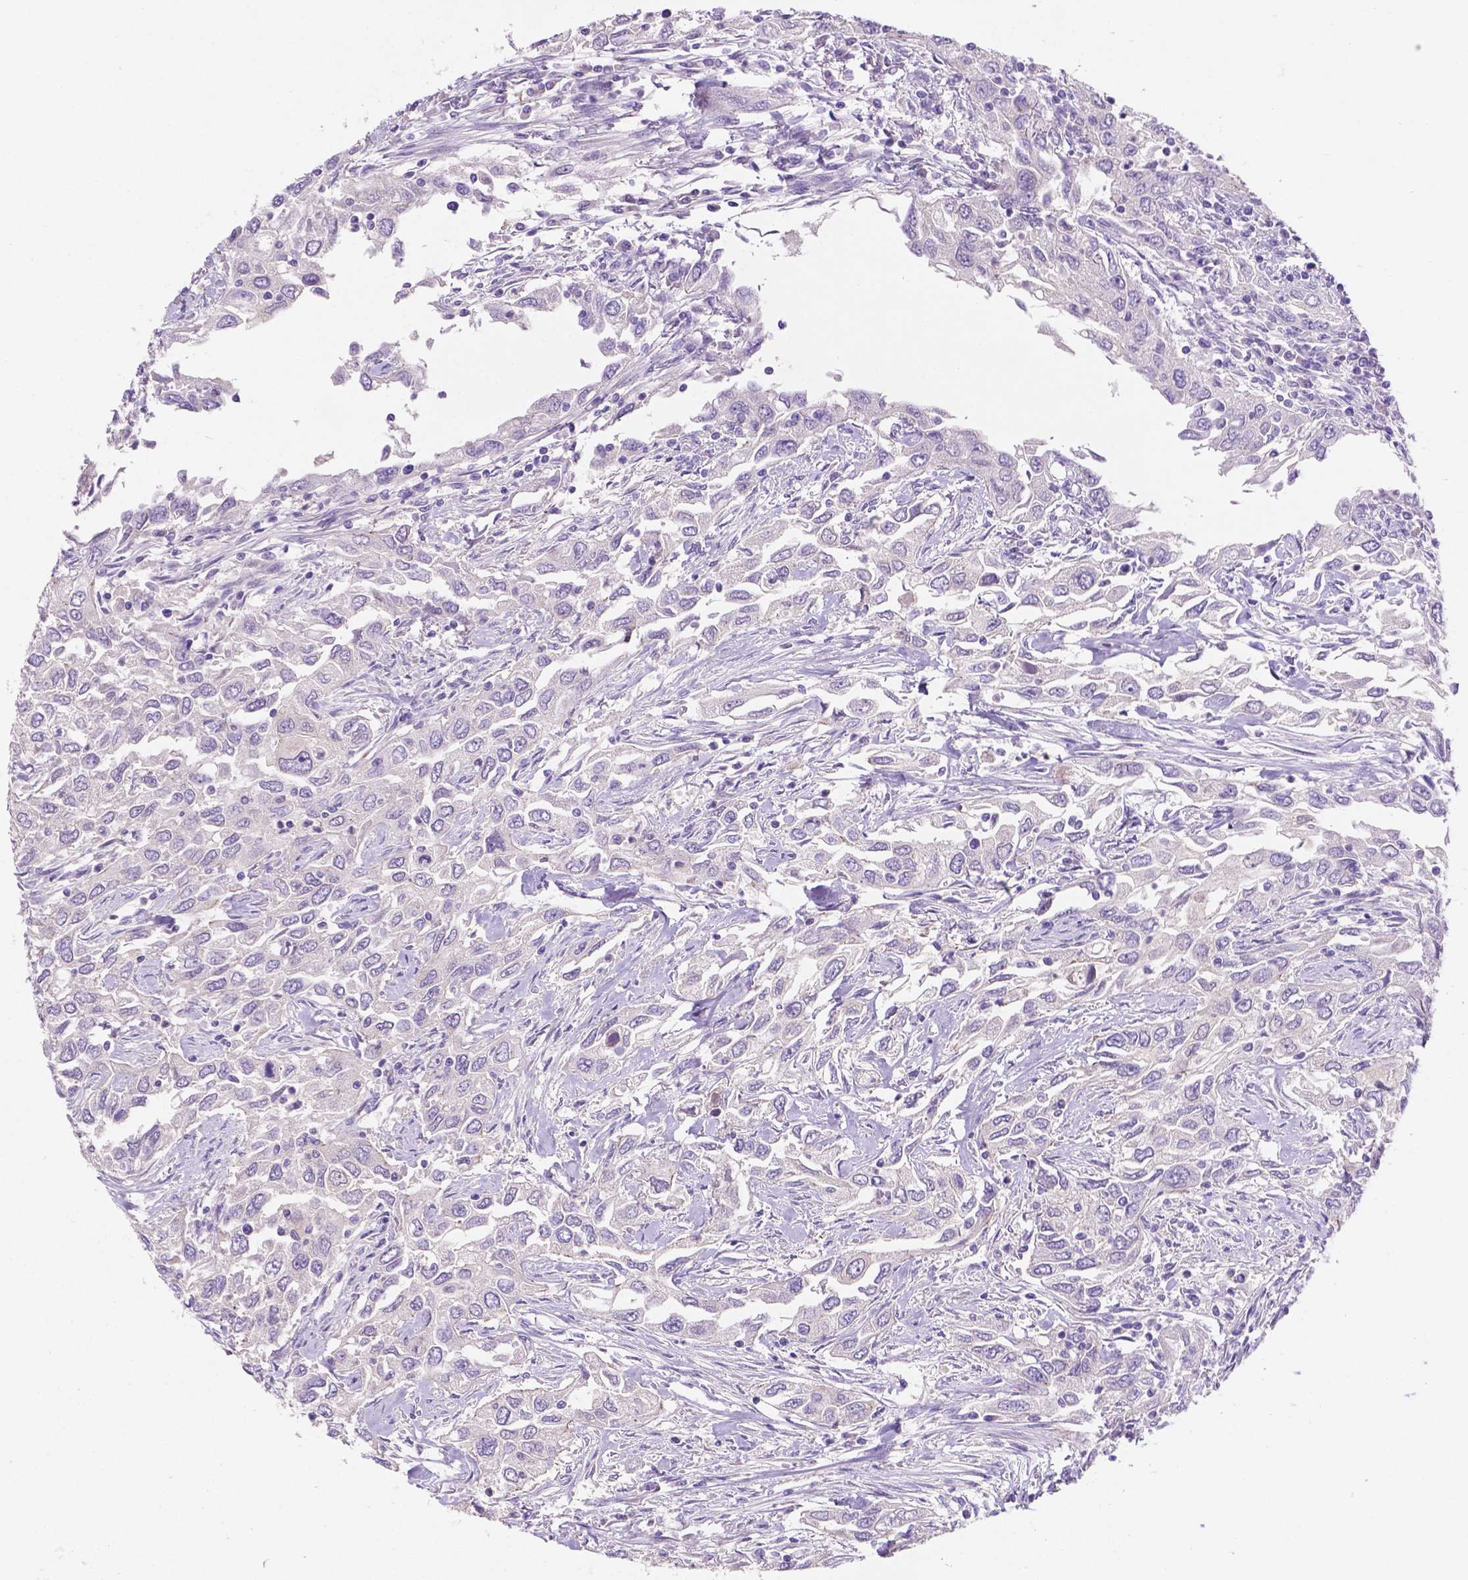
{"staining": {"intensity": "negative", "quantity": "none", "location": "none"}, "tissue": "urothelial cancer", "cell_type": "Tumor cells", "image_type": "cancer", "snomed": [{"axis": "morphology", "description": "Urothelial carcinoma, High grade"}, {"axis": "topography", "description": "Urinary bladder"}], "caption": "Immunohistochemistry (IHC) image of human urothelial cancer stained for a protein (brown), which shows no staining in tumor cells. (Brightfield microscopy of DAB IHC at high magnification).", "gene": "MKRN2OS", "patient": {"sex": "male", "age": 76}}